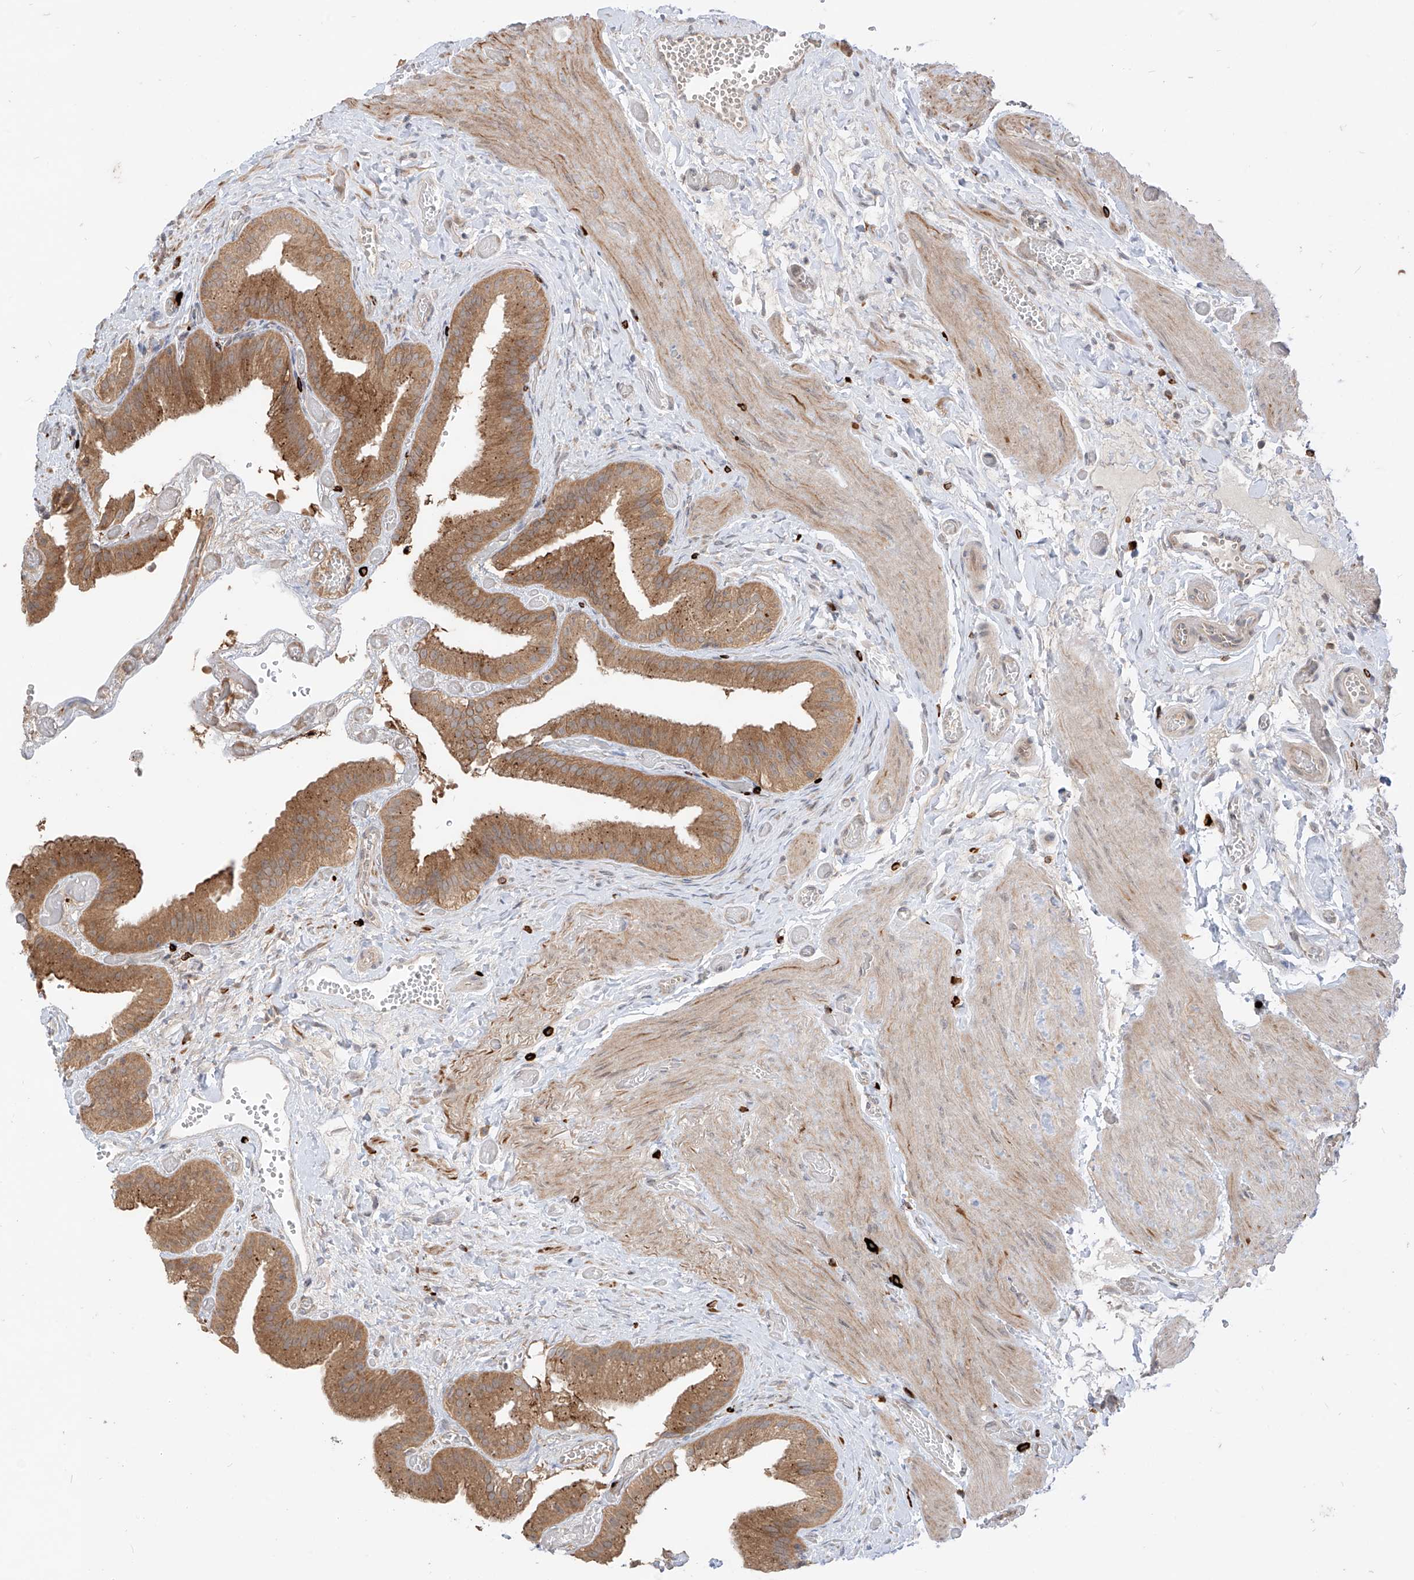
{"staining": {"intensity": "moderate", "quantity": ">75%", "location": "cytoplasmic/membranous"}, "tissue": "gallbladder", "cell_type": "Glandular cells", "image_type": "normal", "snomed": [{"axis": "morphology", "description": "Normal tissue, NOS"}, {"axis": "topography", "description": "Gallbladder"}], "caption": "Gallbladder stained for a protein (brown) reveals moderate cytoplasmic/membranous positive staining in approximately >75% of glandular cells.", "gene": "MTUS2", "patient": {"sex": "female", "age": 64}}